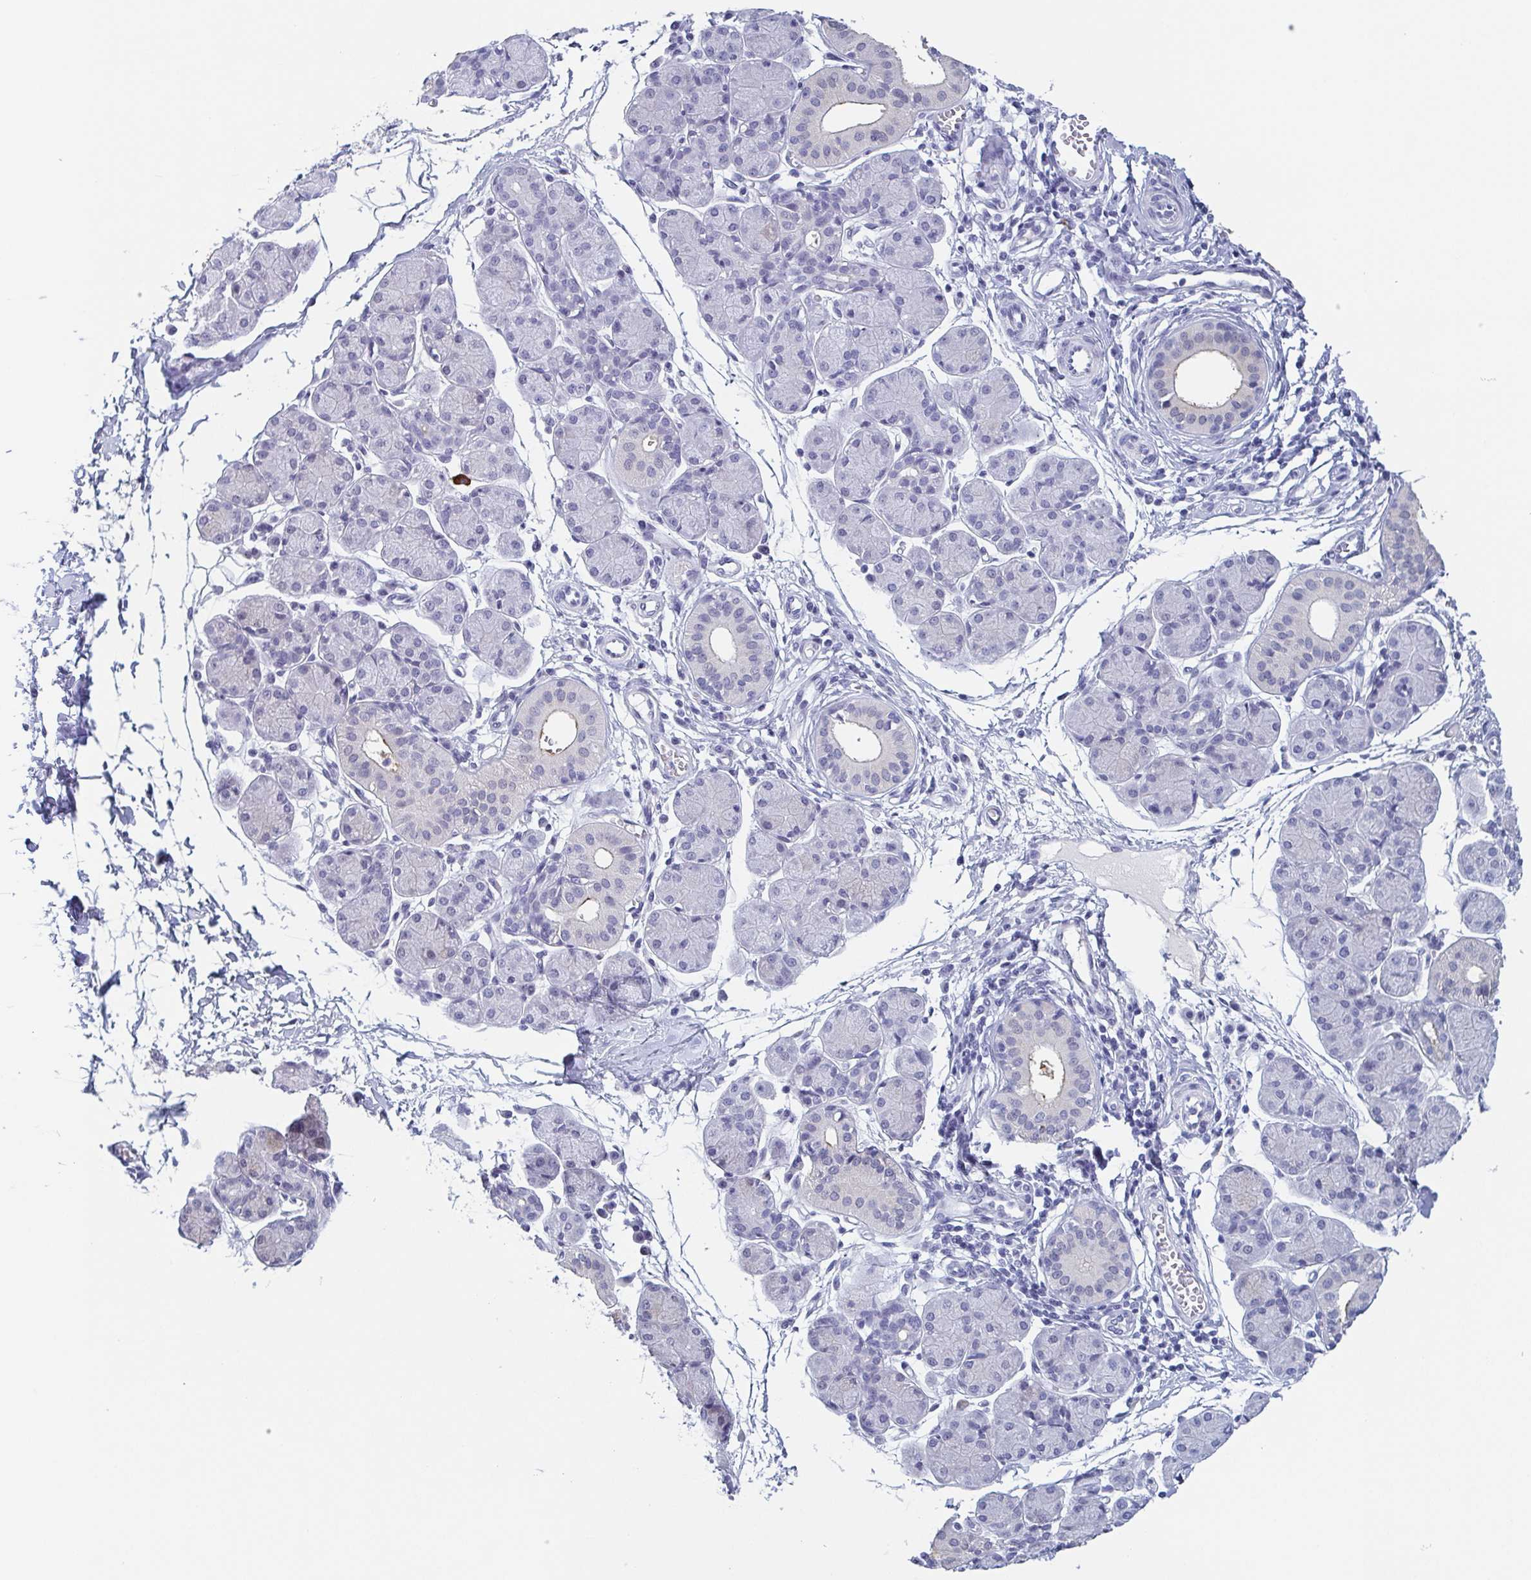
{"staining": {"intensity": "negative", "quantity": "none", "location": "none"}, "tissue": "salivary gland", "cell_type": "Glandular cells", "image_type": "normal", "snomed": [{"axis": "morphology", "description": "Normal tissue, NOS"}, {"axis": "morphology", "description": "Inflammation, NOS"}, {"axis": "topography", "description": "Lymph node"}, {"axis": "topography", "description": "Salivary gland"}], "caption": "Protein analysis of unremarkable salivary gland reveals no significant expression in glandular cells. The staining was performed using DAB (3,3'-diaminobenzidine) to visualize the protein expression in brown, while the nuclei were stained in blue with hematoxylin (Magnification: 20x).", "gene": "REG4", "patient": {"sex": "male", "age": 3}}